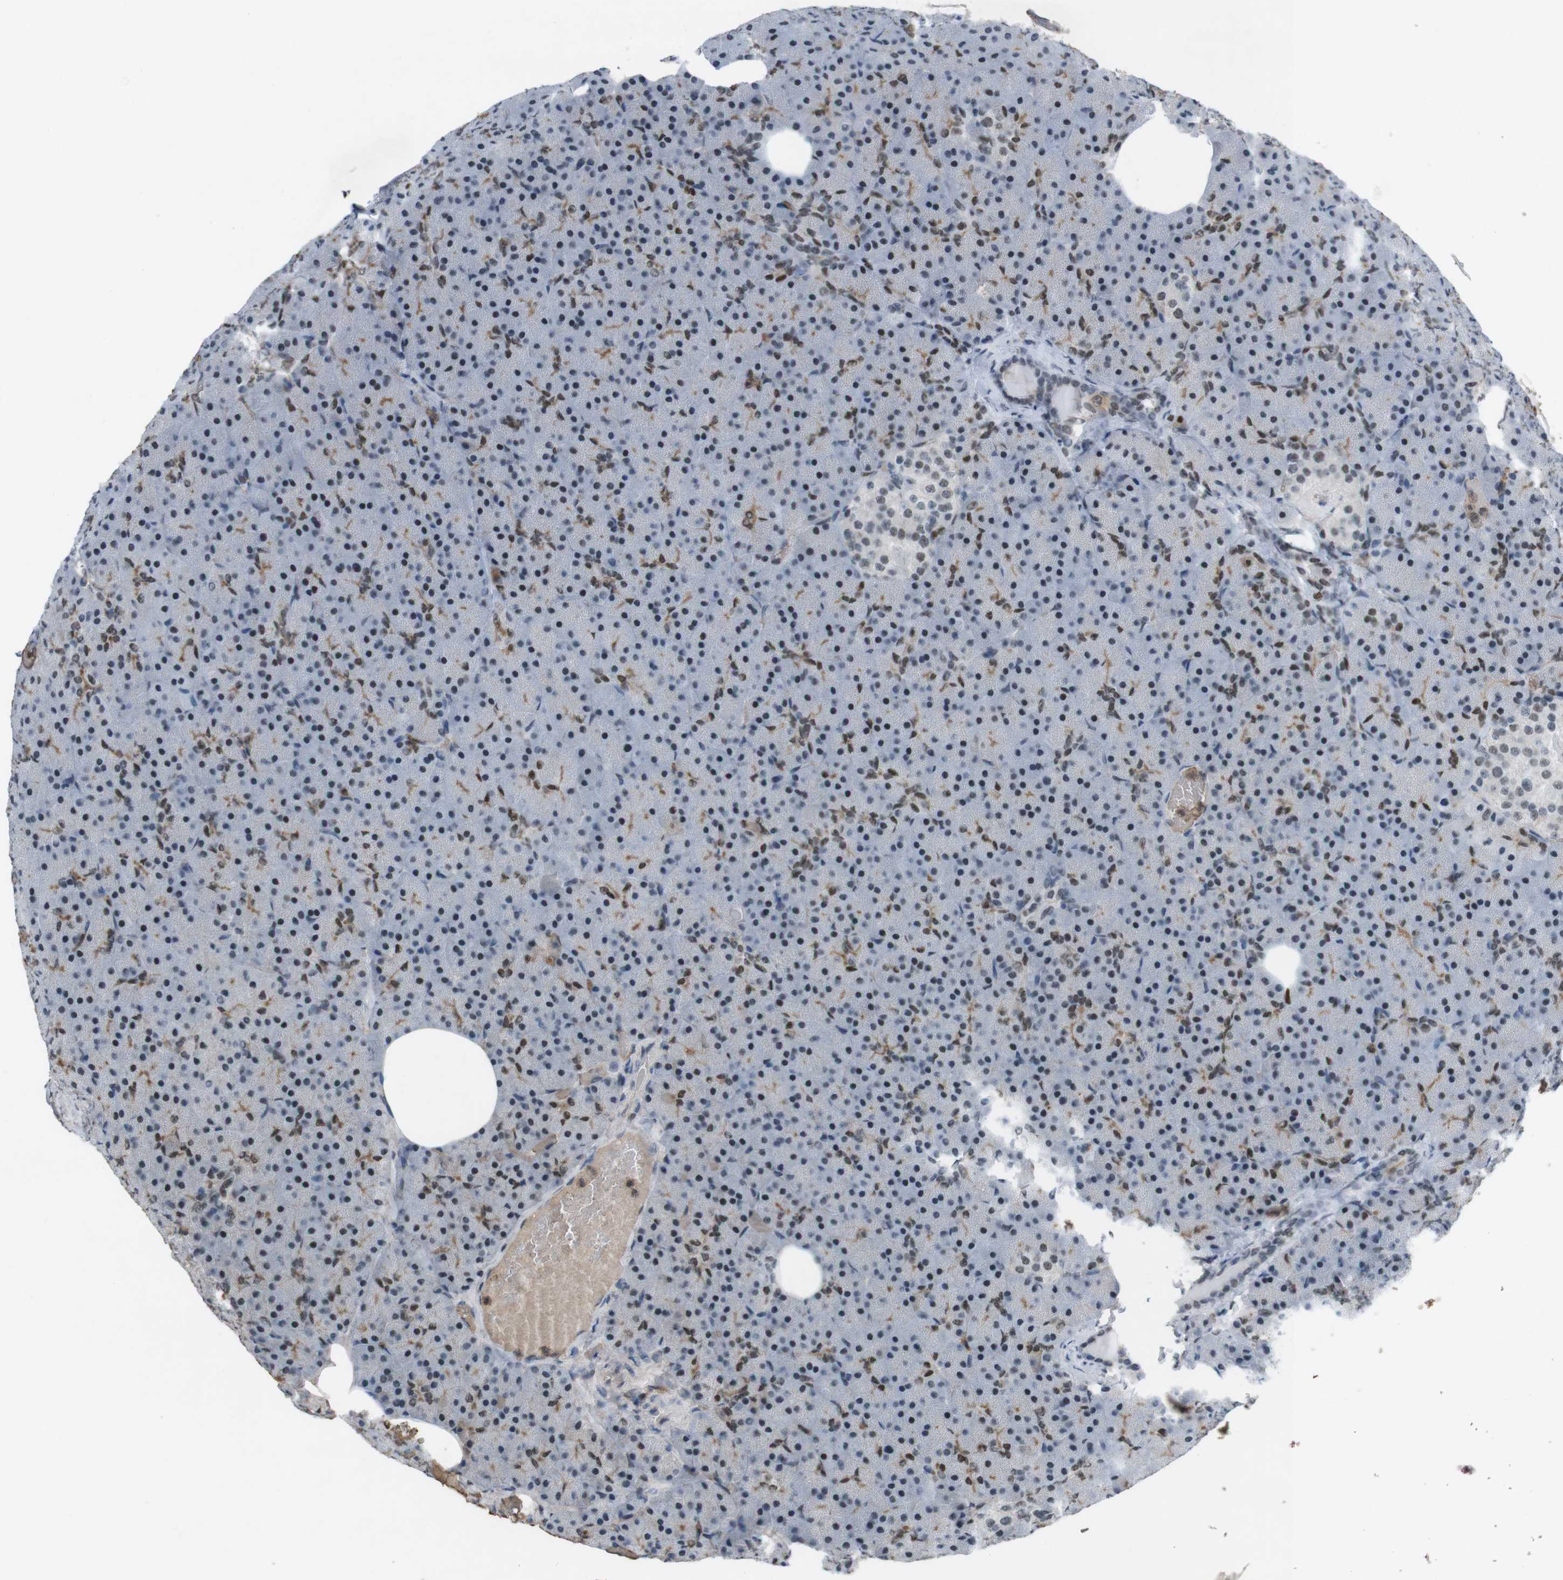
{"staining": {"intensity": "moderate", "quantity": "25%-75%", "location": "nuclear"}, "tissue": "pancreas", "cell_type": "Exocrine glandular cells", "image_type": "normal", "snomed": [{"axis": "morphology", "description": "Normal tissue, NOS"}, {"axis": "topography", "description": "Pancreas"}], "caption": "Pancreas stained for a protein (brown) reveals moderate nuclear positive staining in about 25%-75% of exocrine glandular cells.", "gene": "SUB1", "patient": {"sex": "female", "age": 35}}